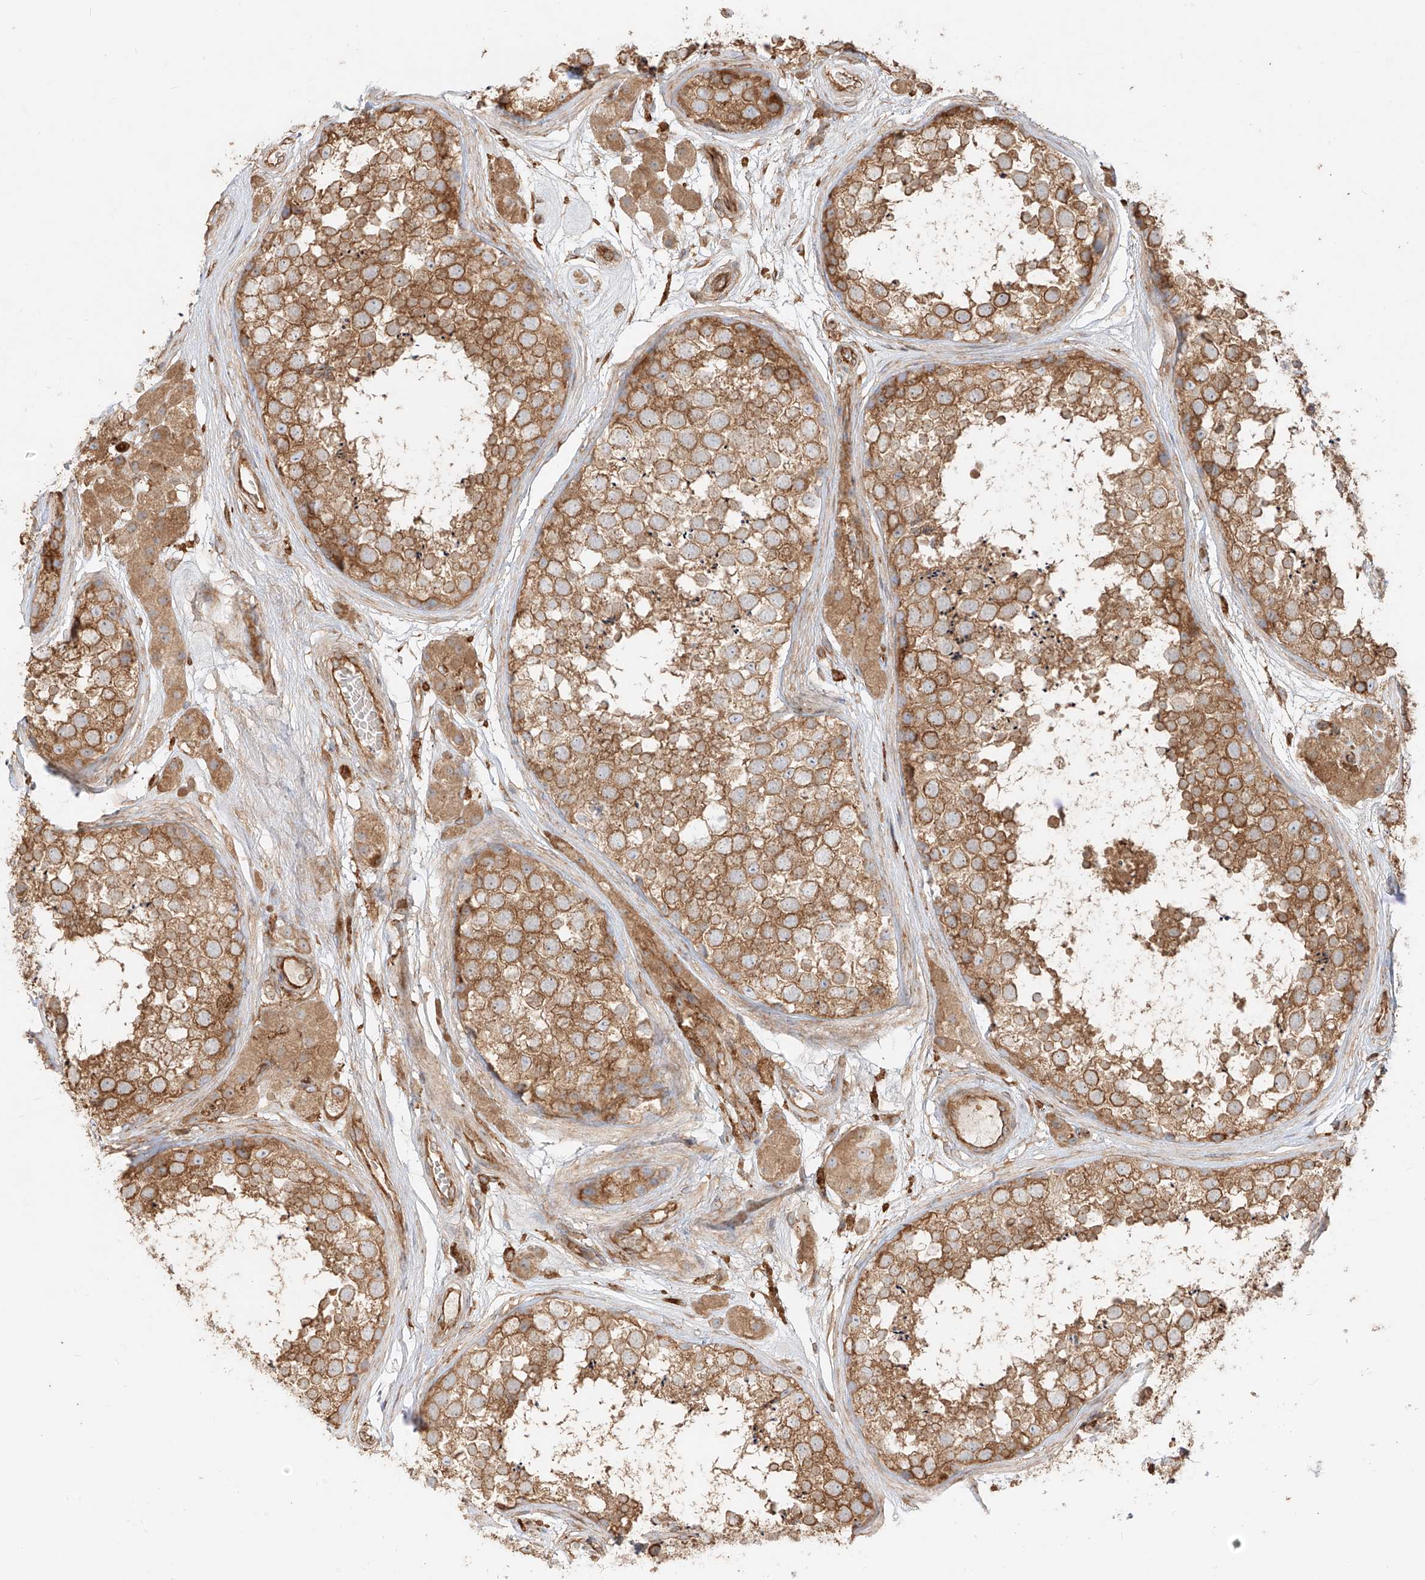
{"staining": {"intensity": "moderate", "quantity": ">75%", "location": "cytoplasmic/membranous"}, "tissue": "testis", "cell_type": "Cells in seminiferous ducts", "image_type": "normal", "snomed": [{"axis": "morphology", "description": "Normal tissue, NOS"}, {"axis": "topography", "description": "Testis"}], "caption": "Unremarkable testis exhibits moderate cytoplasmic/membranous staining in about >75% of cells in seminiferous ducts.", "gene": "SNX9", "patient": {"sex": "male", "age": 56}}